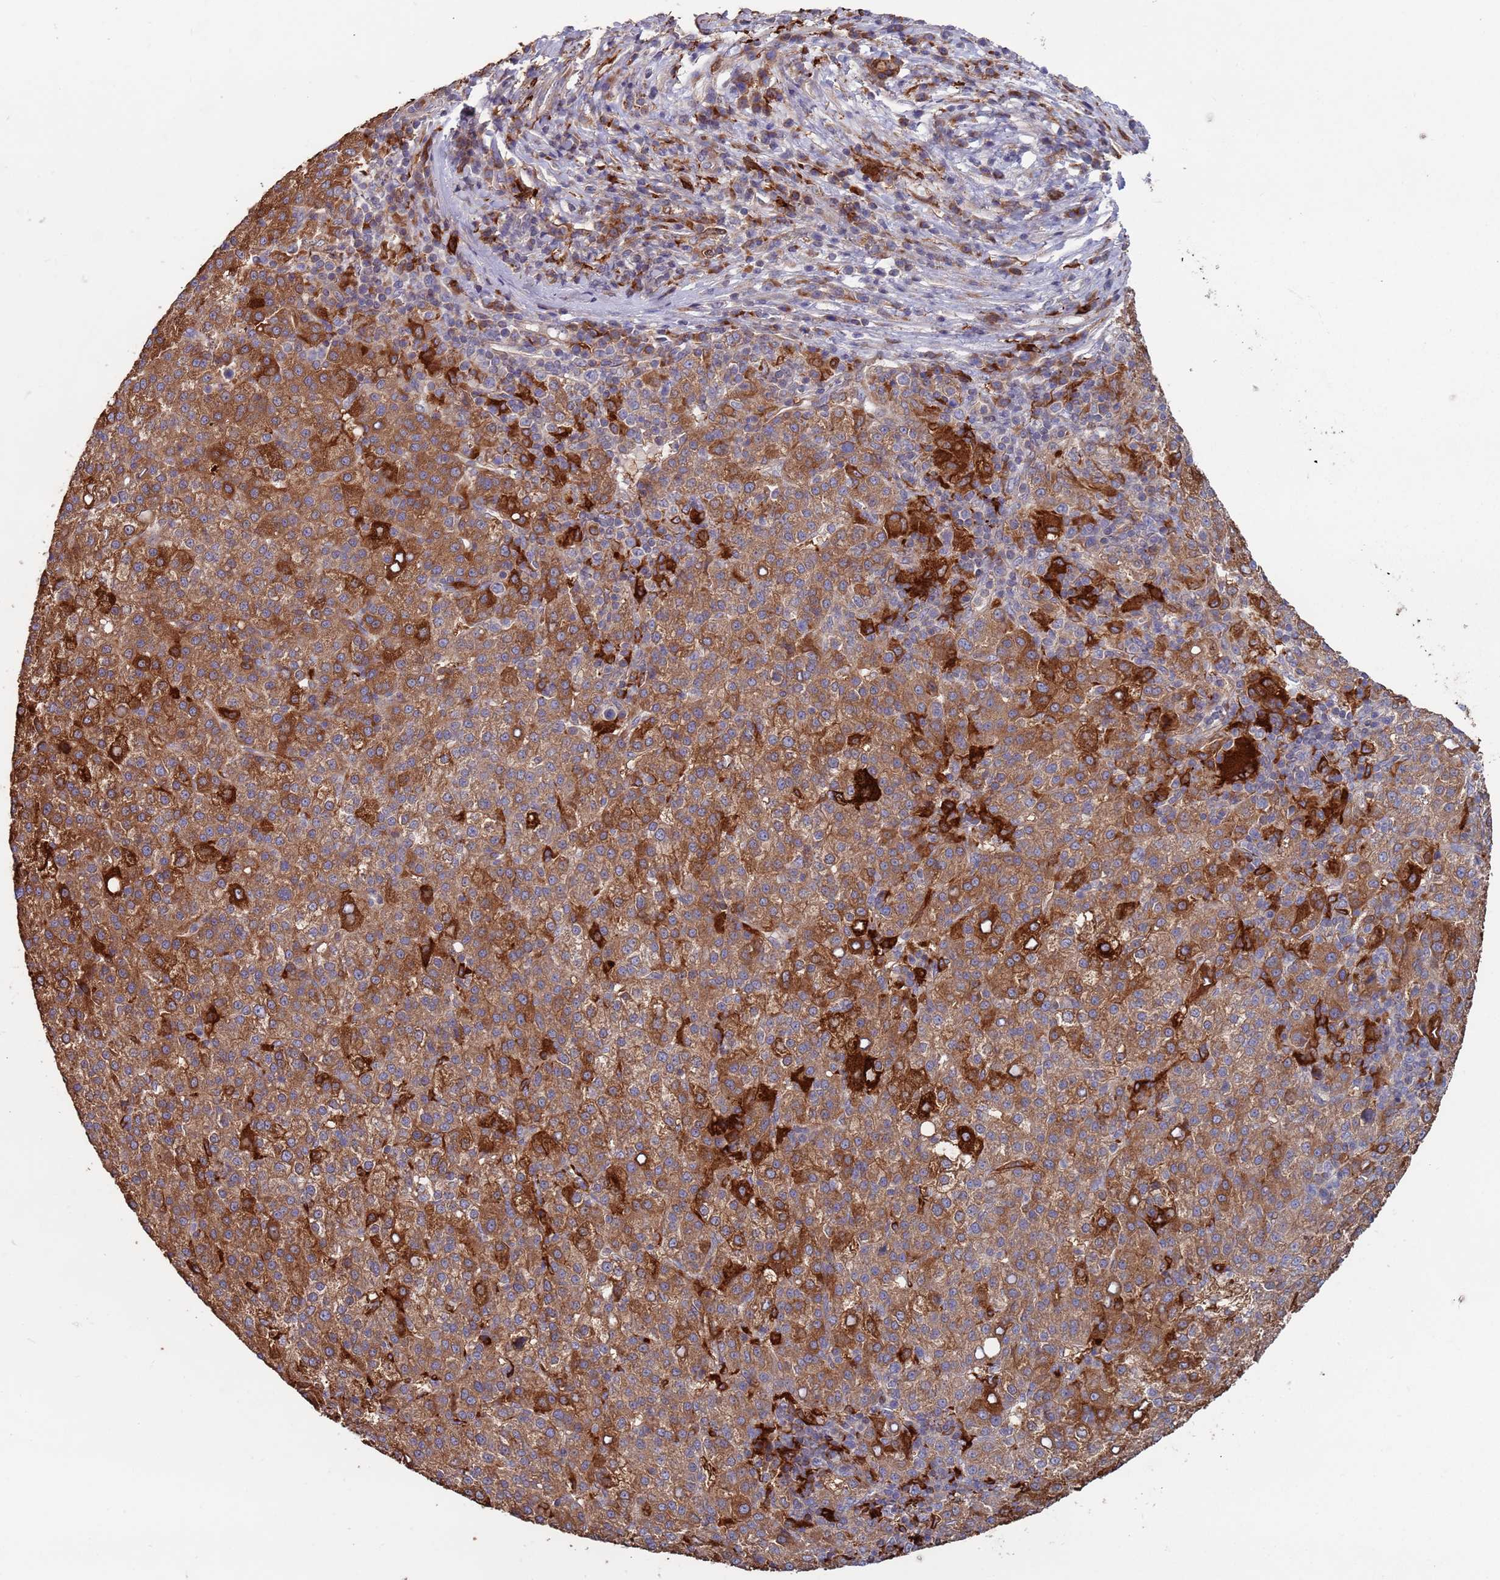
{"staining": {"intensity": "moderate", "quantity": ">75%", "location": "cytoplasmic/membranous"}, "tissue": "liver cancer", "cell_type": "Tumor cells", "image_type": "cancer", "snomed": [{"axis": "morphology", "description": "Carcinoma, Hepatocellular, NOS"}, {"axis": "topography", "description": "Liver"}], "caption": "Immunohistochemistry (IHC) micrograph of liver cancer stained for a protein (brown), which exhibits medium levels of moderate cytoplasmic/membranous positivity in about >75% of tumor cells.", "gene": "MALRD1", "patient": {"sex": "female", "age": 58}}